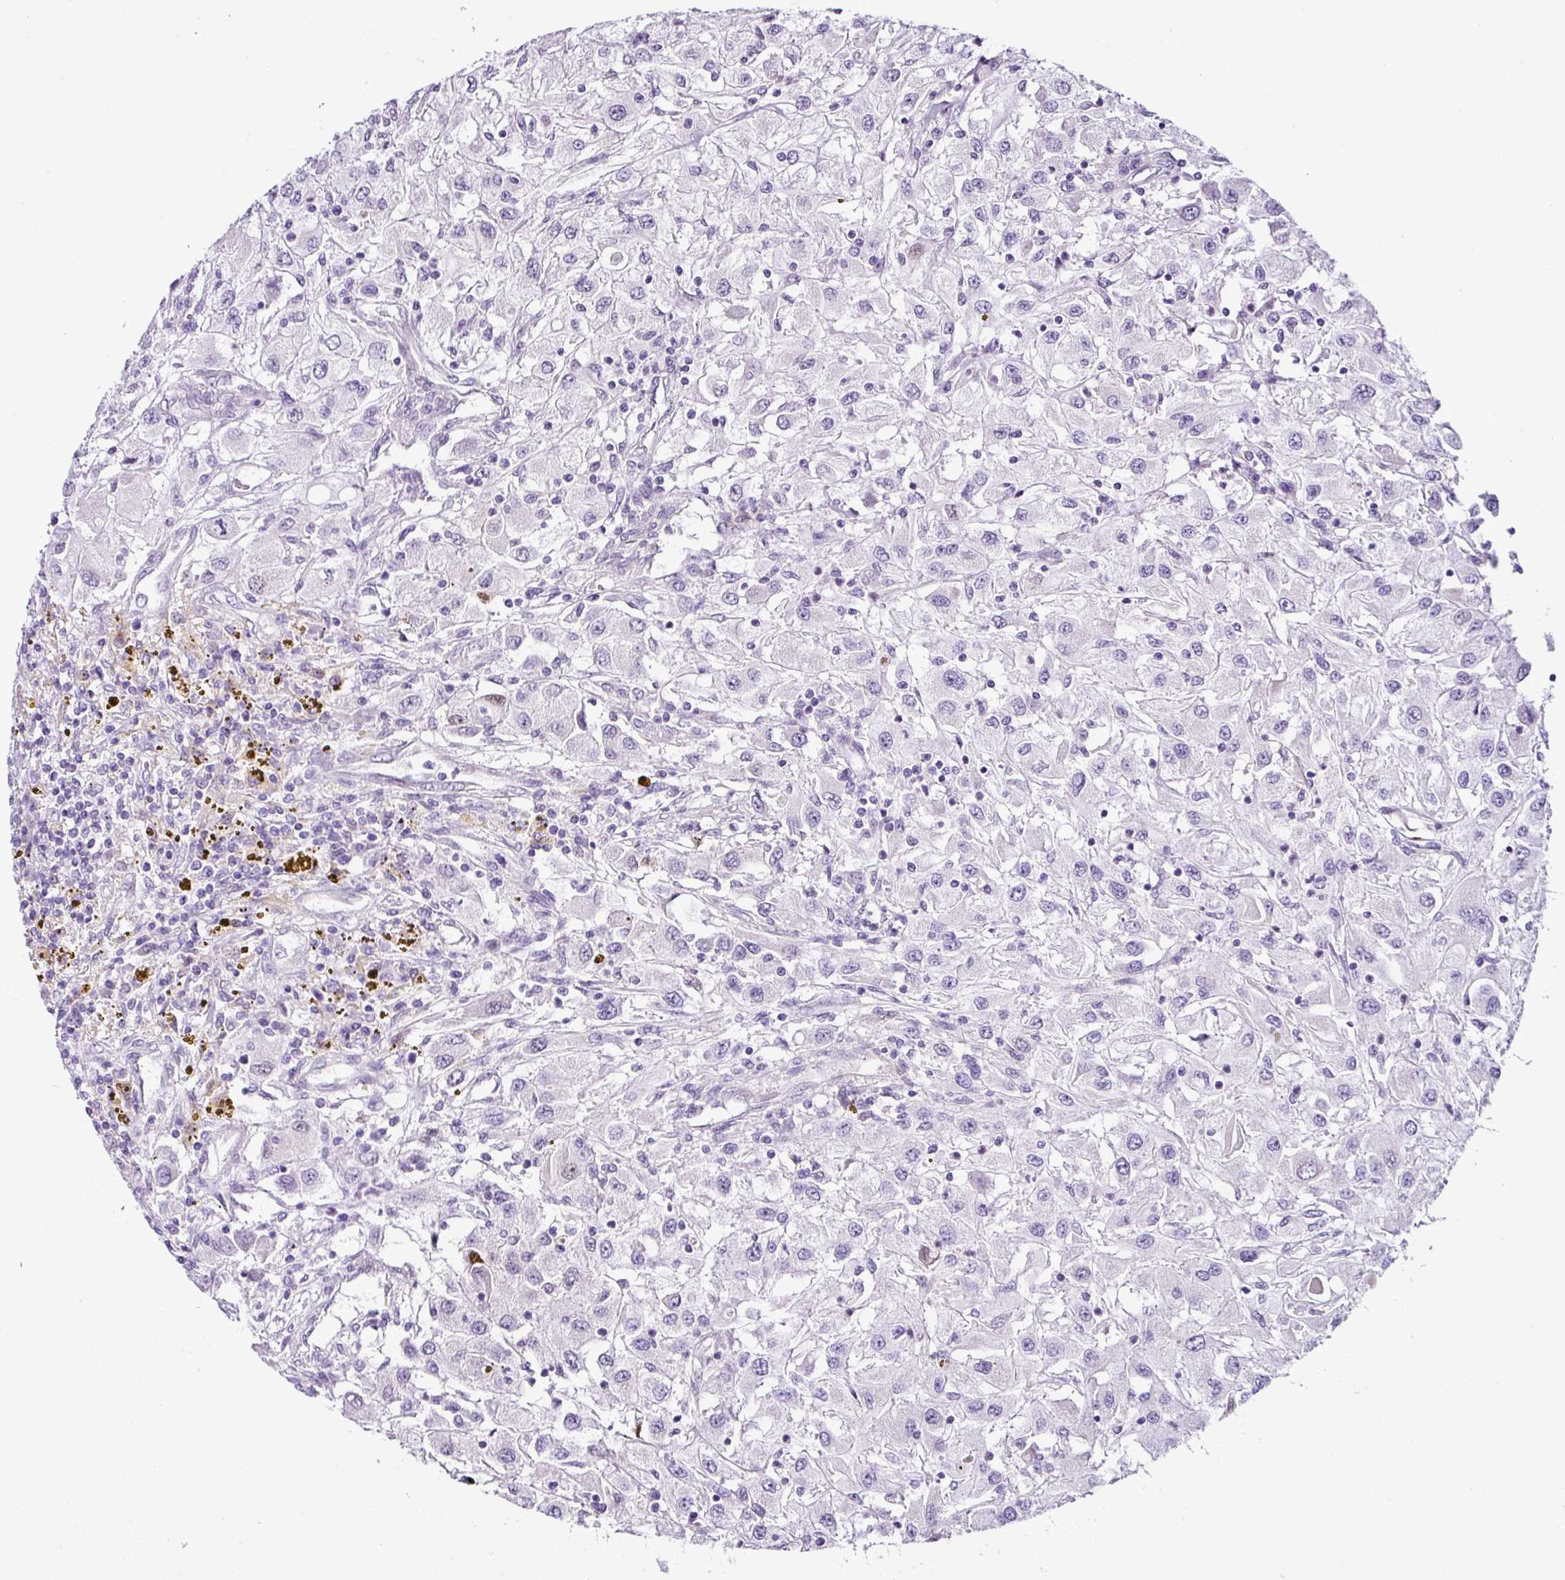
{"staining": {"intensity": "negative", "quantity": "none", "location": "none"}, "tissue": "renal cancer", "cell_type": "Tumor cells", "image_type": "cancer", "snomed": [{"axis": "morphology", "description": "Adenocarcinoma, NOS"}, {"axis": "topography", "description": "Kidney"}], "caption": "Renal adenocarcinoma was stained to show a protein in brown. There is no significant staining in tumor cells. (DAB immunohistochemistry with hematoxylin counter stain).", "gene": "HMCN2", "patient": {"sex": "female", "age": 67}}